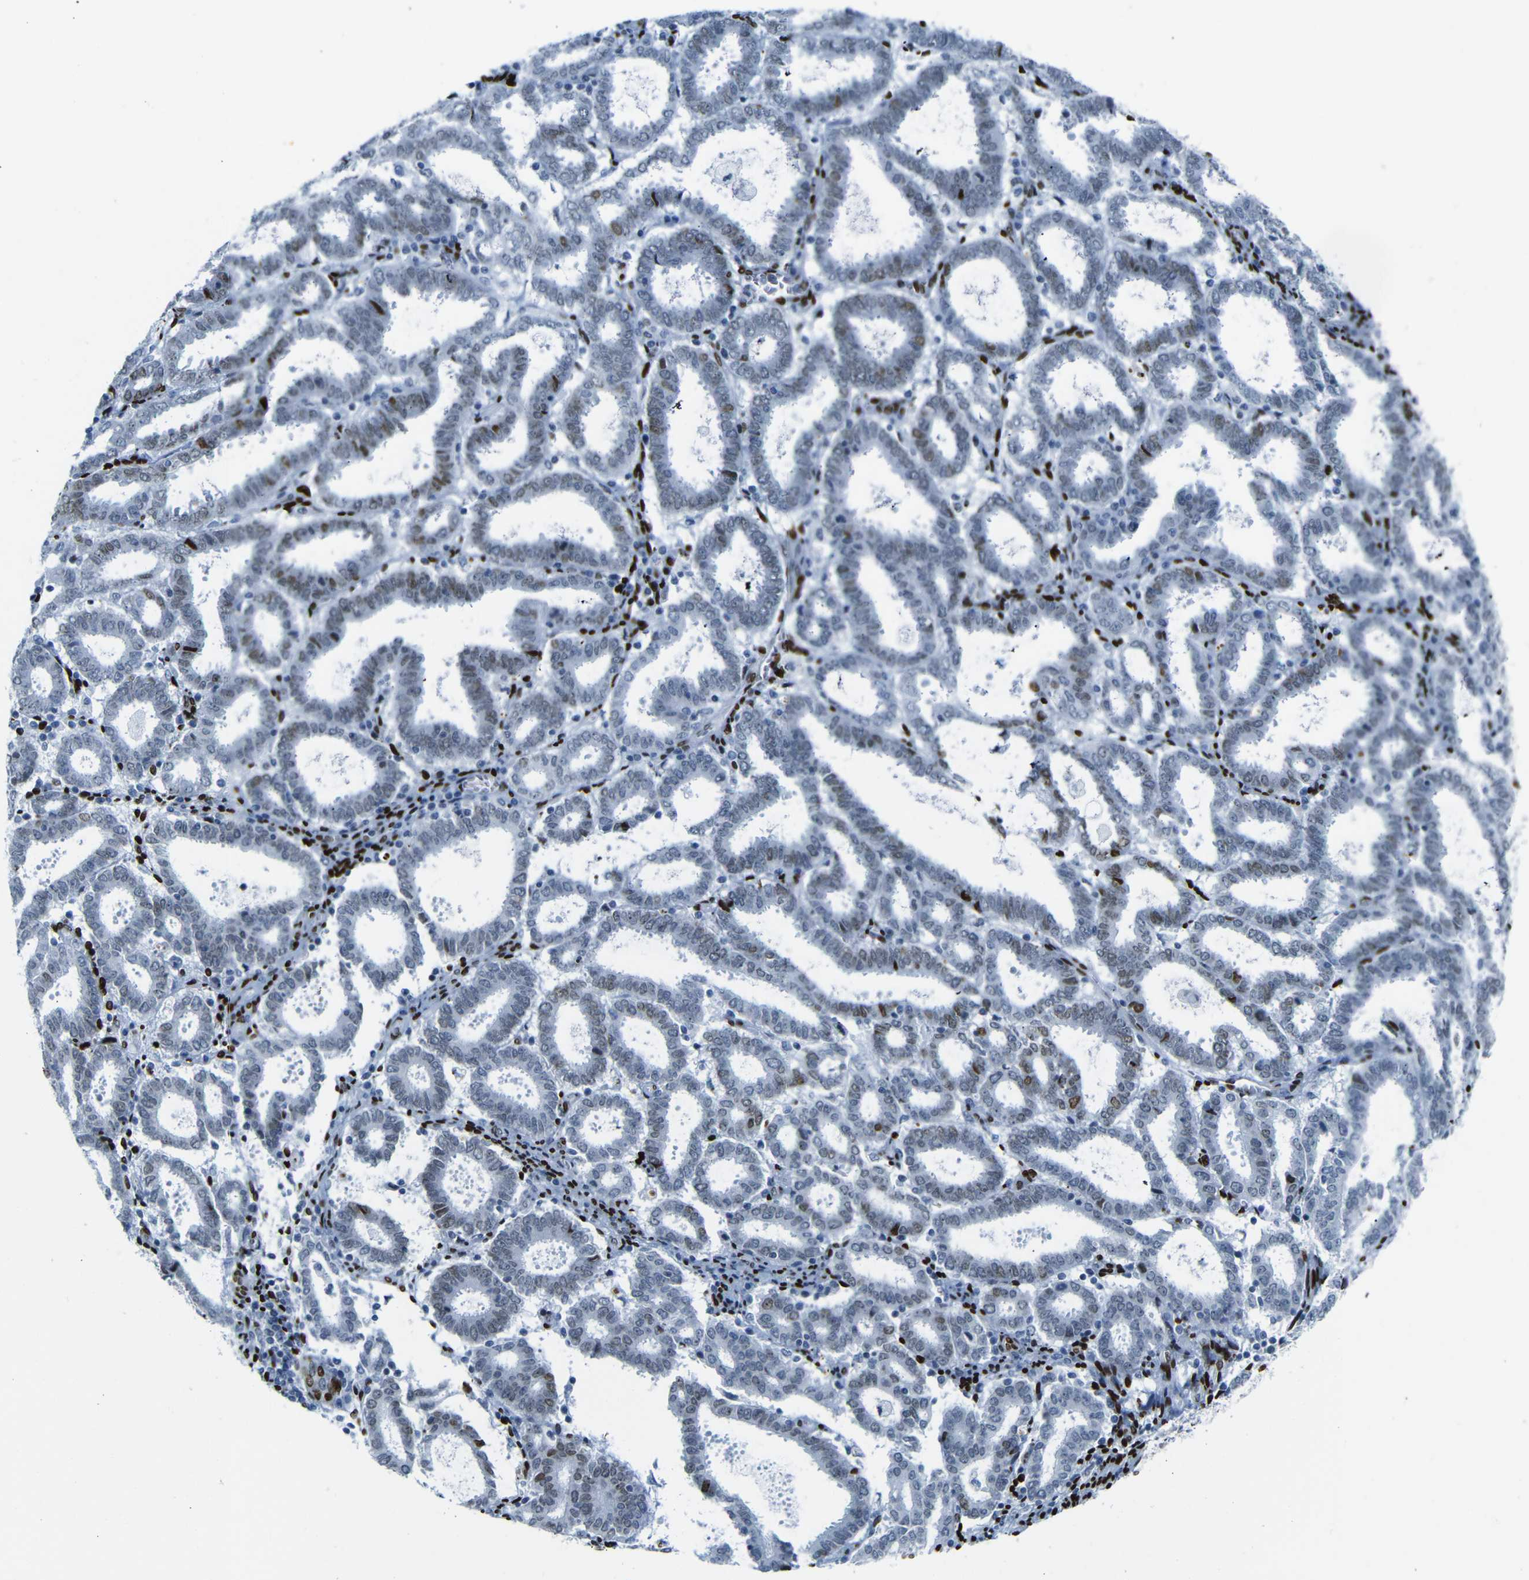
{"staining": {"intensity": "moderate", "quantity": "<25%", "location": "nuclear"}, "tissue": "endometrial cancer", "cell_type": "Tumor cells", "image_type": "cancer", "snomed": [{"axis": "morphology", "description": "Adenocarcinoma, NOS"}, {"axis": "topography", "description": "Uterus"}], "caption": "DAB (3,3'-diaminobenzidine) immunohistochemical staining of human endometrial cancer (adenocarcinoma) shows moderate nuclear protein staining in about <25% of tumor cells.", "gene": "NPIPB15", "patient": {"sex": "female", "age": 83}}